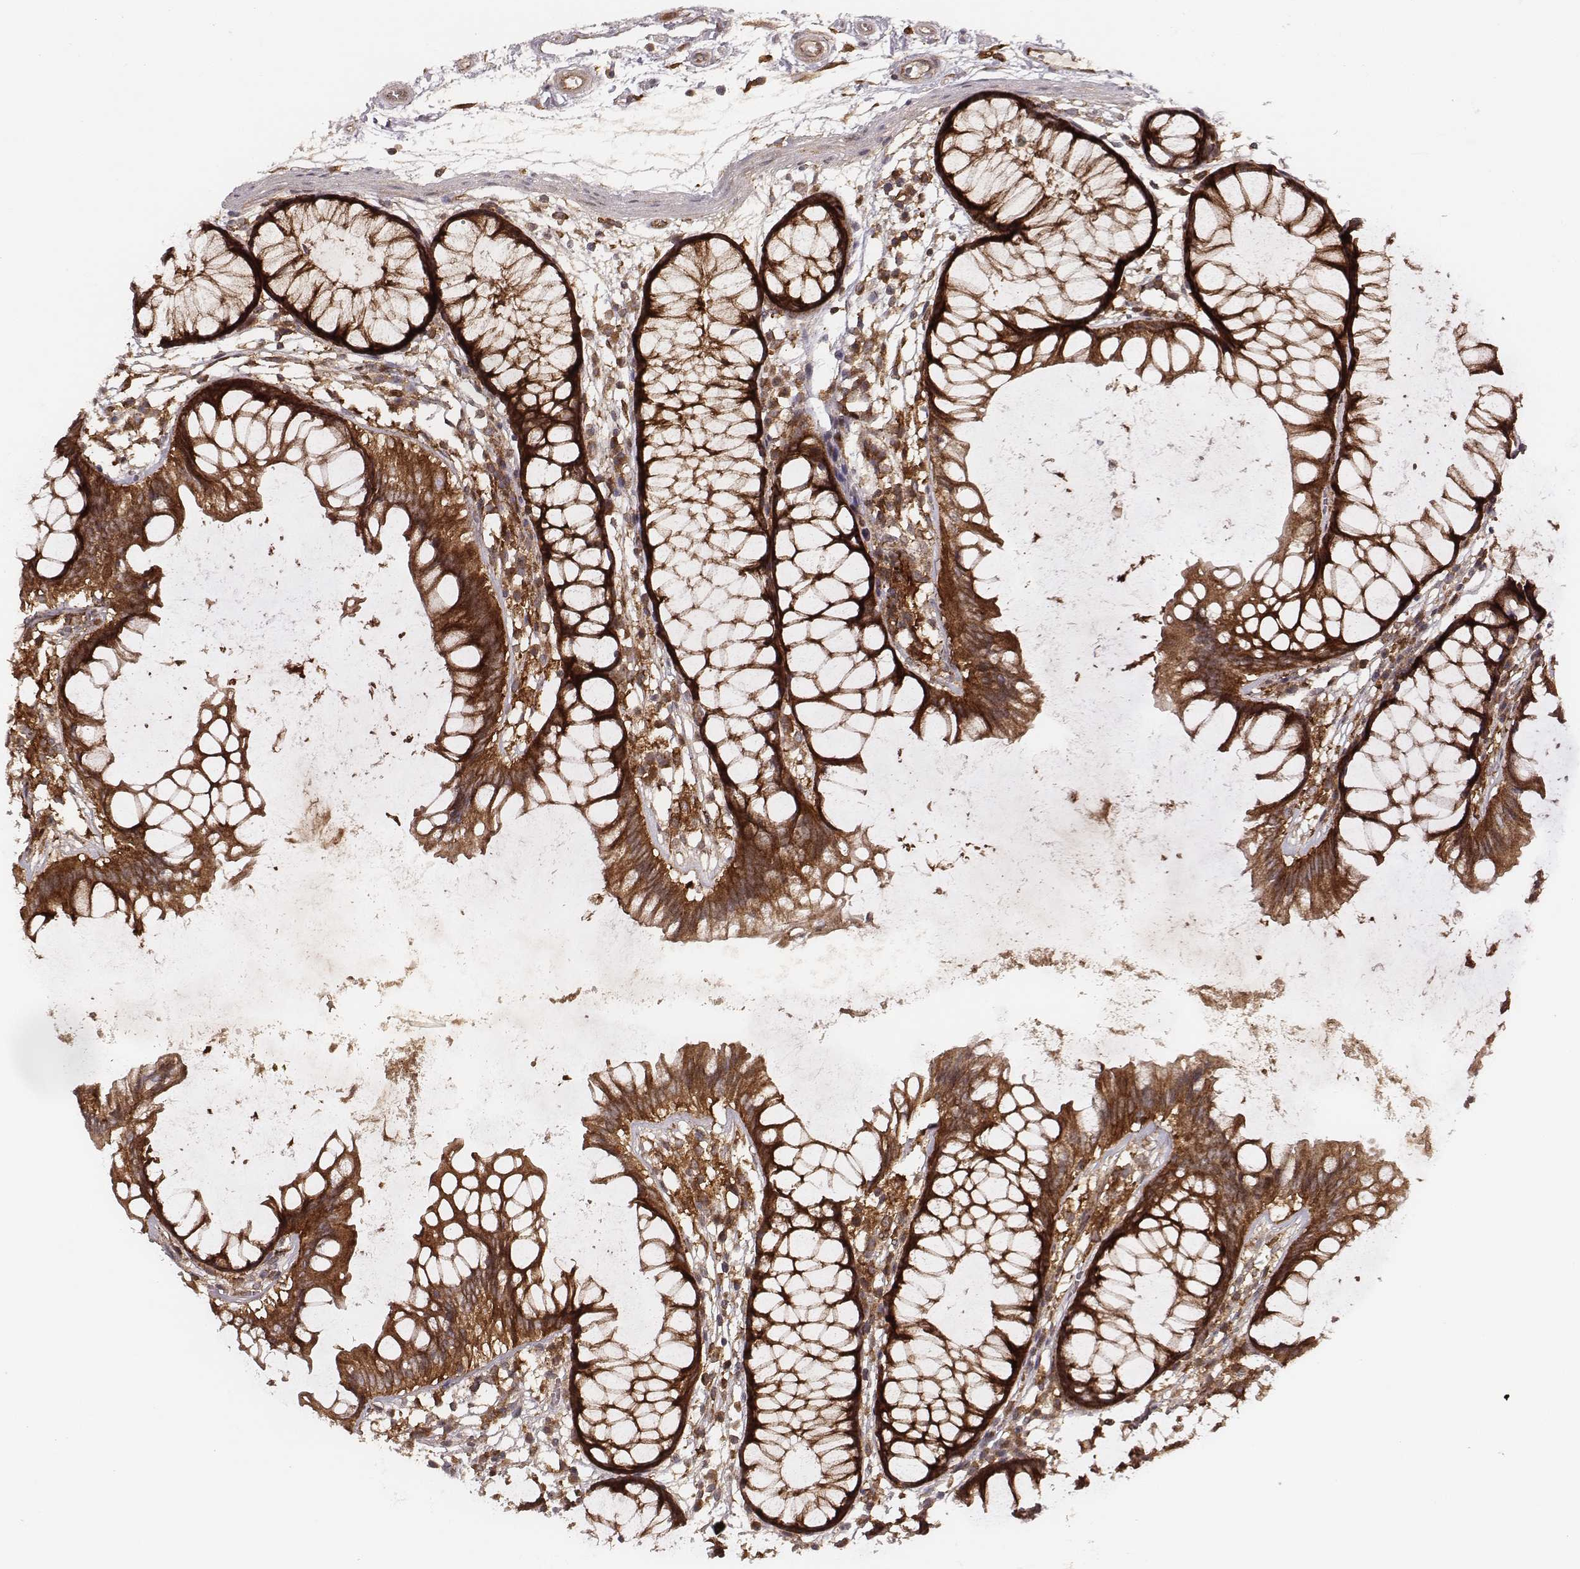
{"staining": {"intensity": "moderate", "quantity": ">75%", "location": "cytoplasmic/membranous"}, "tissue": "colon", "cell_type": "Endothelial cells", "image_type": "normal", "snomed": [{"axis": "morphology", "description": "Normal tissue, NOS"}, {"axis": "morphology", "description": "Adenocarcinoma, NOS"}, {"axis": "topography", "description": "Colon"}], "caption": "Protein expression analysis of benign colon exhibits moderate cytoplasmic/membranous positivity in approximately >75% of endothelial cells. (DAB IHC with brightfield microscopy, high magnification).", "gene": "VPS26A", "patient": {"sex": "male", "age": 65}}